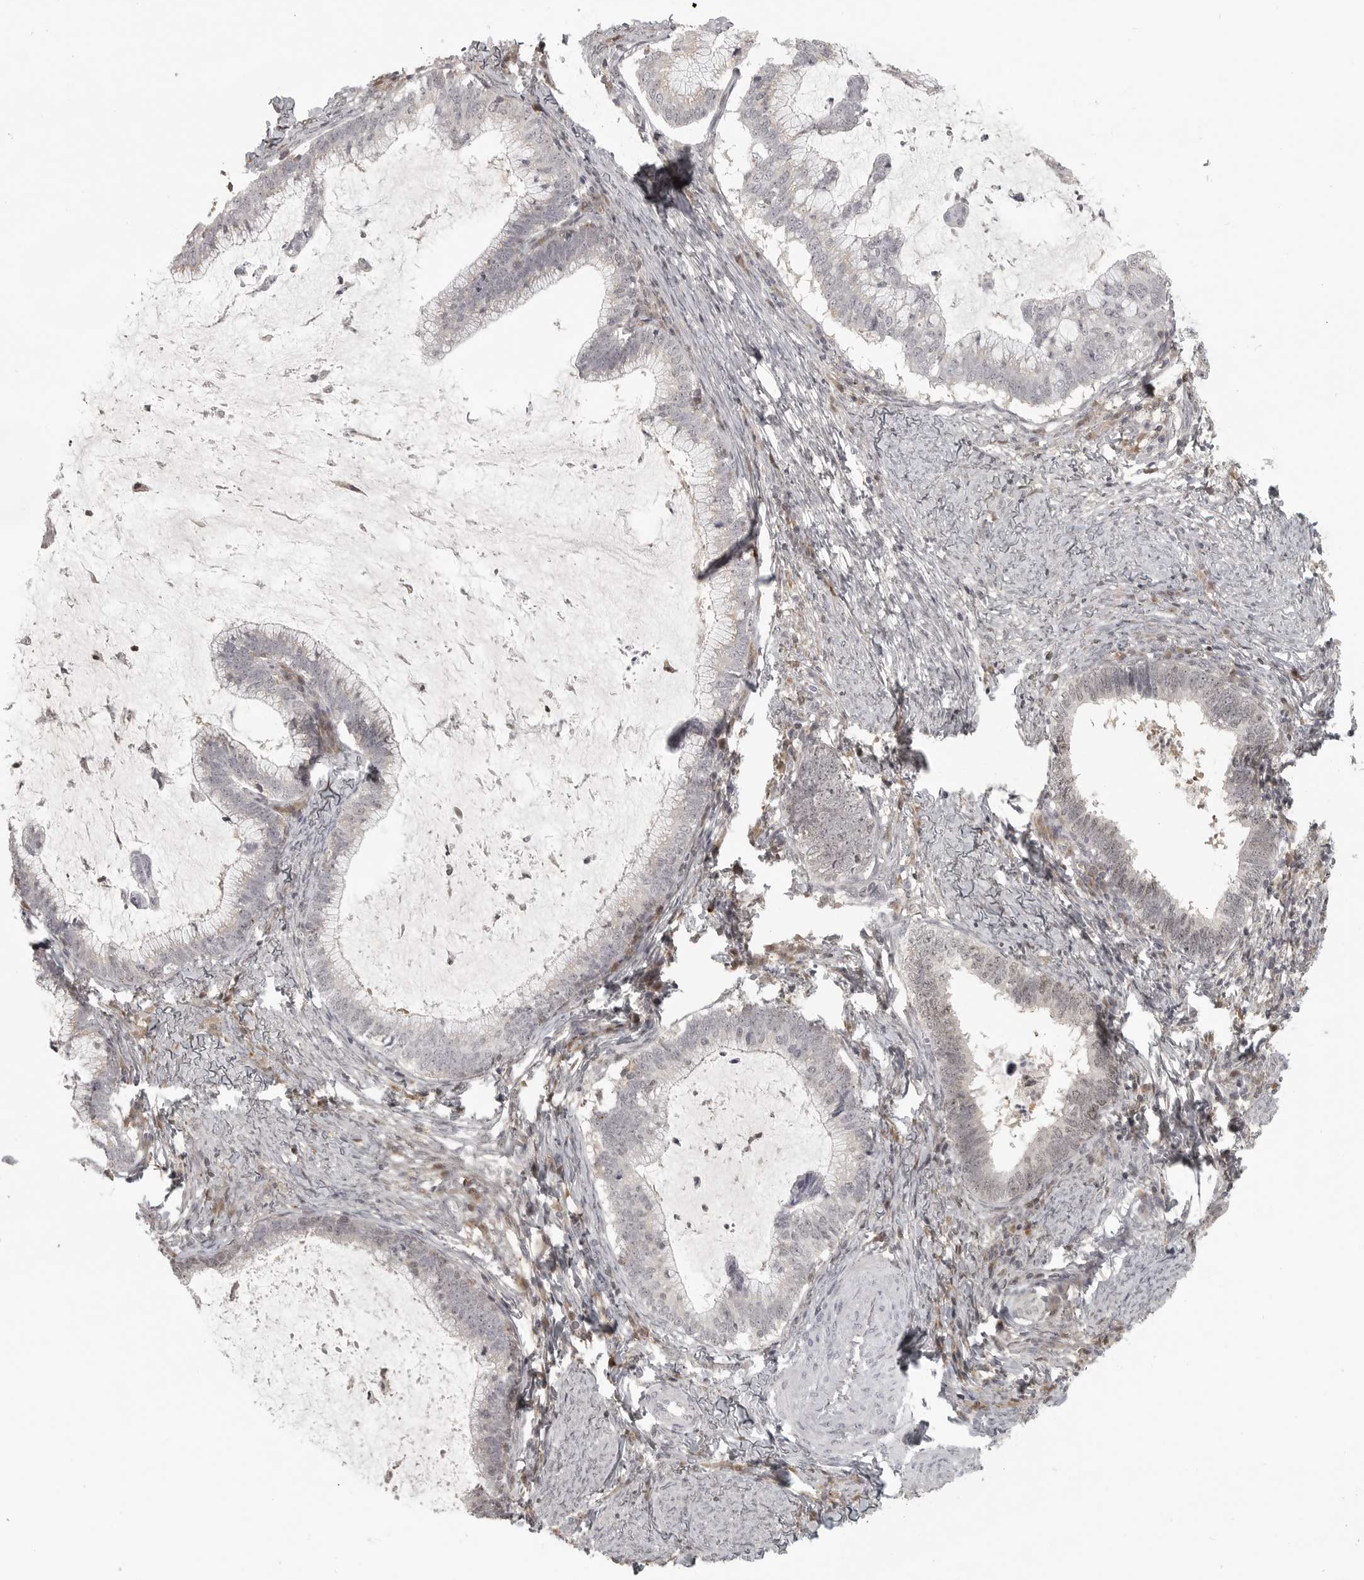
{"staining": {"intensity": "weak", "quantity": "<25%", "location": "cytoplasmic/membranous,nuclear"}, "tissue": "cervical cancer", "cell_type": "Tumor cells", "image_type": "cancer", "snomed": [{"axis": "morphology", "description": "Adenocarcinoma, NOS"}, {"axis": "topography", "description": "Cervix"}], "caption": "Cervical cancer stained for a protein using IHC demonstrates no positivity tumor cells.", "gene": "UROD", "patient": {"sex": "female", "age": 36}}